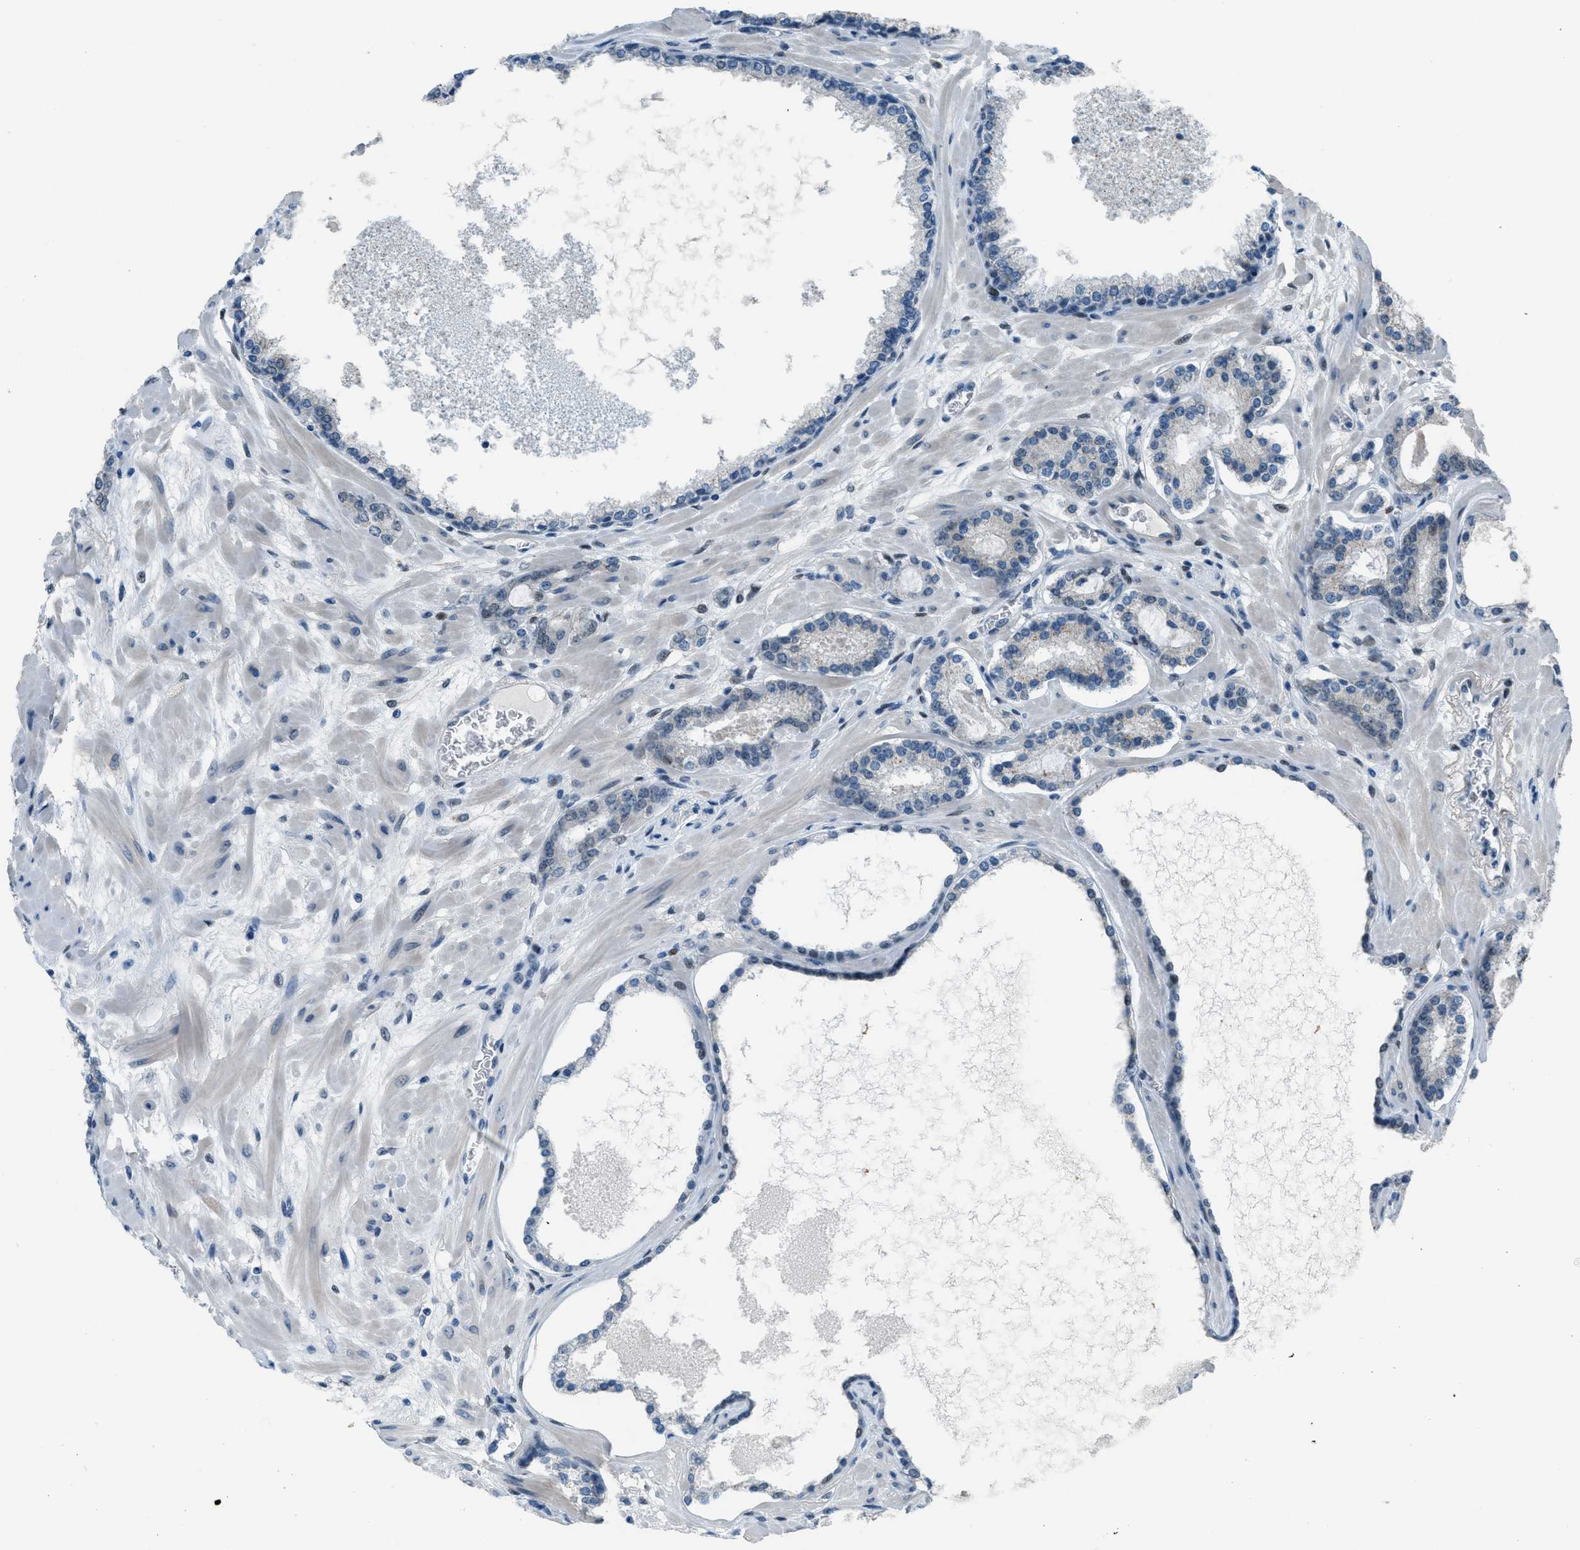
{"staining": {"intensity": "negative", "quantity": "none", "location": "none"}, "tissue": "prostate cancer", "cell_type": "Tumor cells", "image_type": "cancer", "snomed": [{"axis": "morphology", "description": "Adenocarcinoma, Low grade"}, {"axis": "topography", "description": "Prostate"}], "caption": "The IHC image has no significant positivity in tumor cells of prostate low-grade adenocarcinoma tissue.", "gene": "TCF3", "patient": {"sex": "male", "age": 63}}